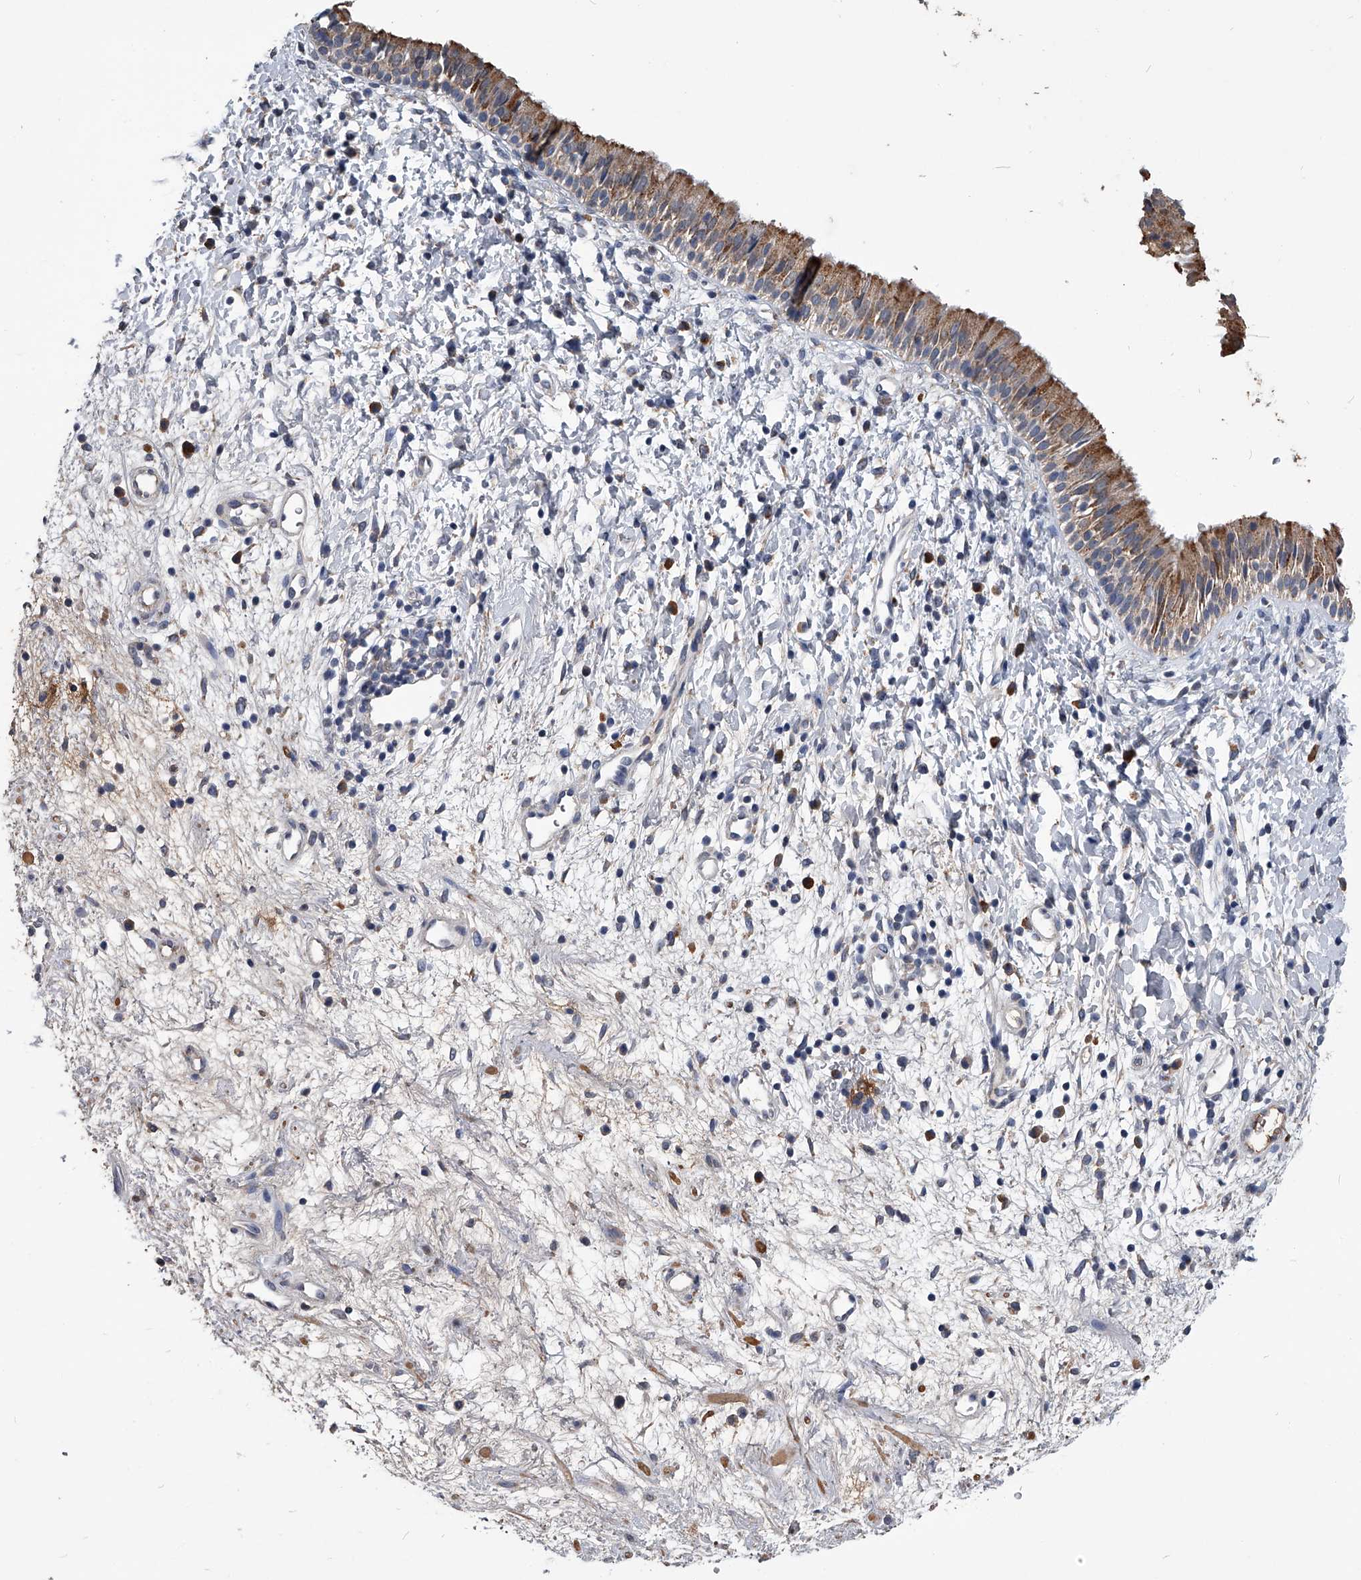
{"staining": {"intensity": "moderate", "quantity": "25%-75%", "location": "cytoplasmic/membranous"}, "tissue": "nasopharynx", "cell_type": "Respiratory epithelial cells", "image_type": "normal", "snomed": [{"axis": "morphology", "description": "Normal tissue, NOS"}, {"axis": "topography", "description": "Nasopharynx"}], "caption": "DAB immunohistochemical staining of unremarkable nasopharynx exhibits moderate cytoplasmic/membranous protein positivity in about 25%-75% of respiratory epithelial cells. The protein is shown in brown color, while the nuclei are stained blue.", "gene": "OAT", "patient": {"sex": "male", "age": 22}}